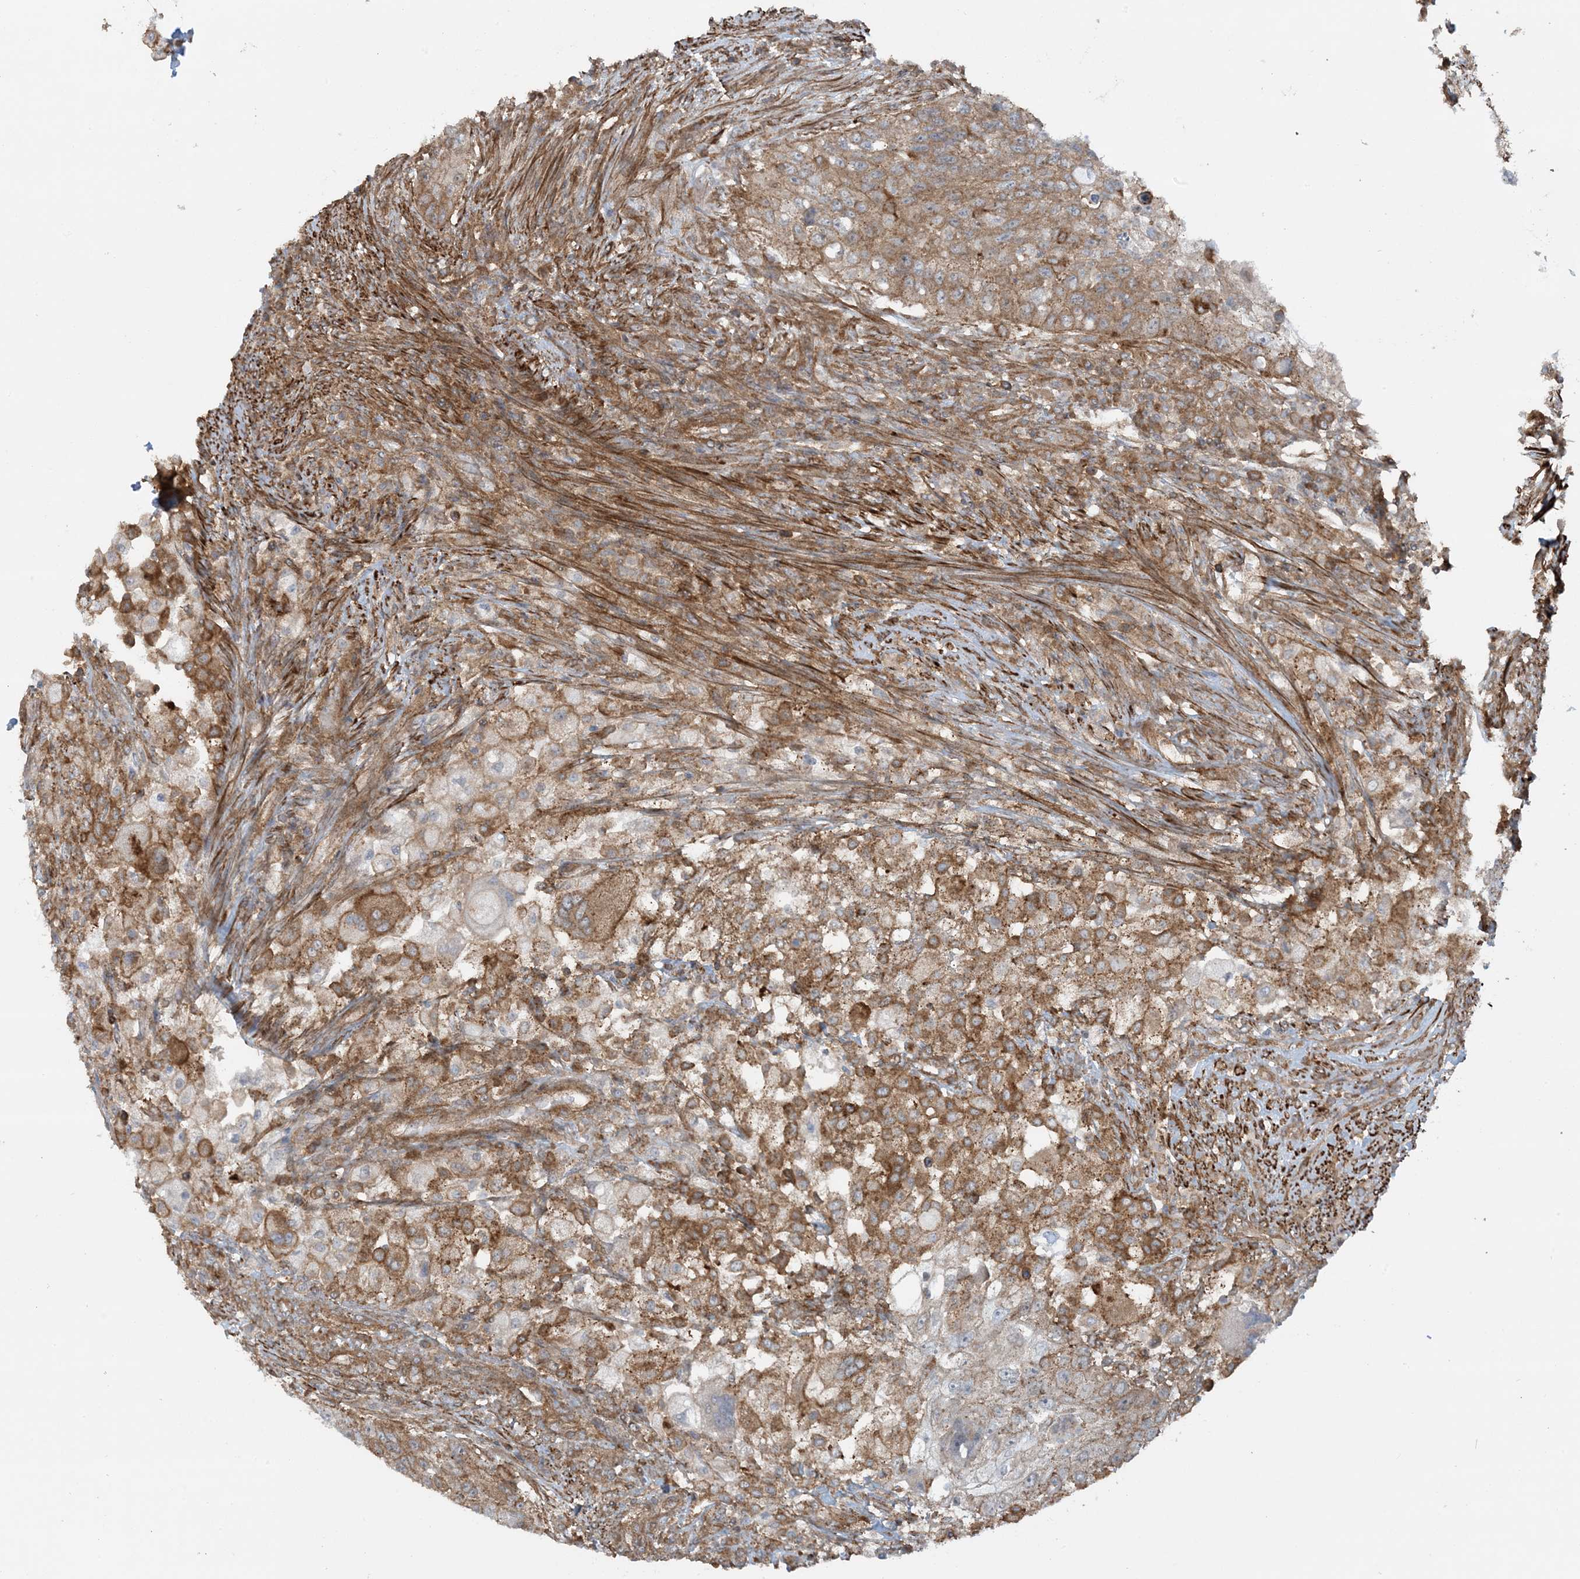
{"staining": {"intensity": "moderate", "quantity": ">75%", "location": "cytoplasmic/membranous"}, "tissue": "urothelial cancer", "cell_type": "Tumor cells", "image_type": "cancer", "snomed": [{"axis": "morphology", "description": "Urothelial carcinoma, High grade"}, {"axis": "topography", "description": "Urinary bladder"}], "caption": "Immunohistochemistry of urothelial carcinoma (high-grade) demonstrates medium levels of moderate cytoplasmic/membranous expression in about >75% of tumor cells. (Brightfield microscopy of DAB IHC at high magnification).", "gene": "STAM2", "patient": {"sex": "female", "age": 60}}